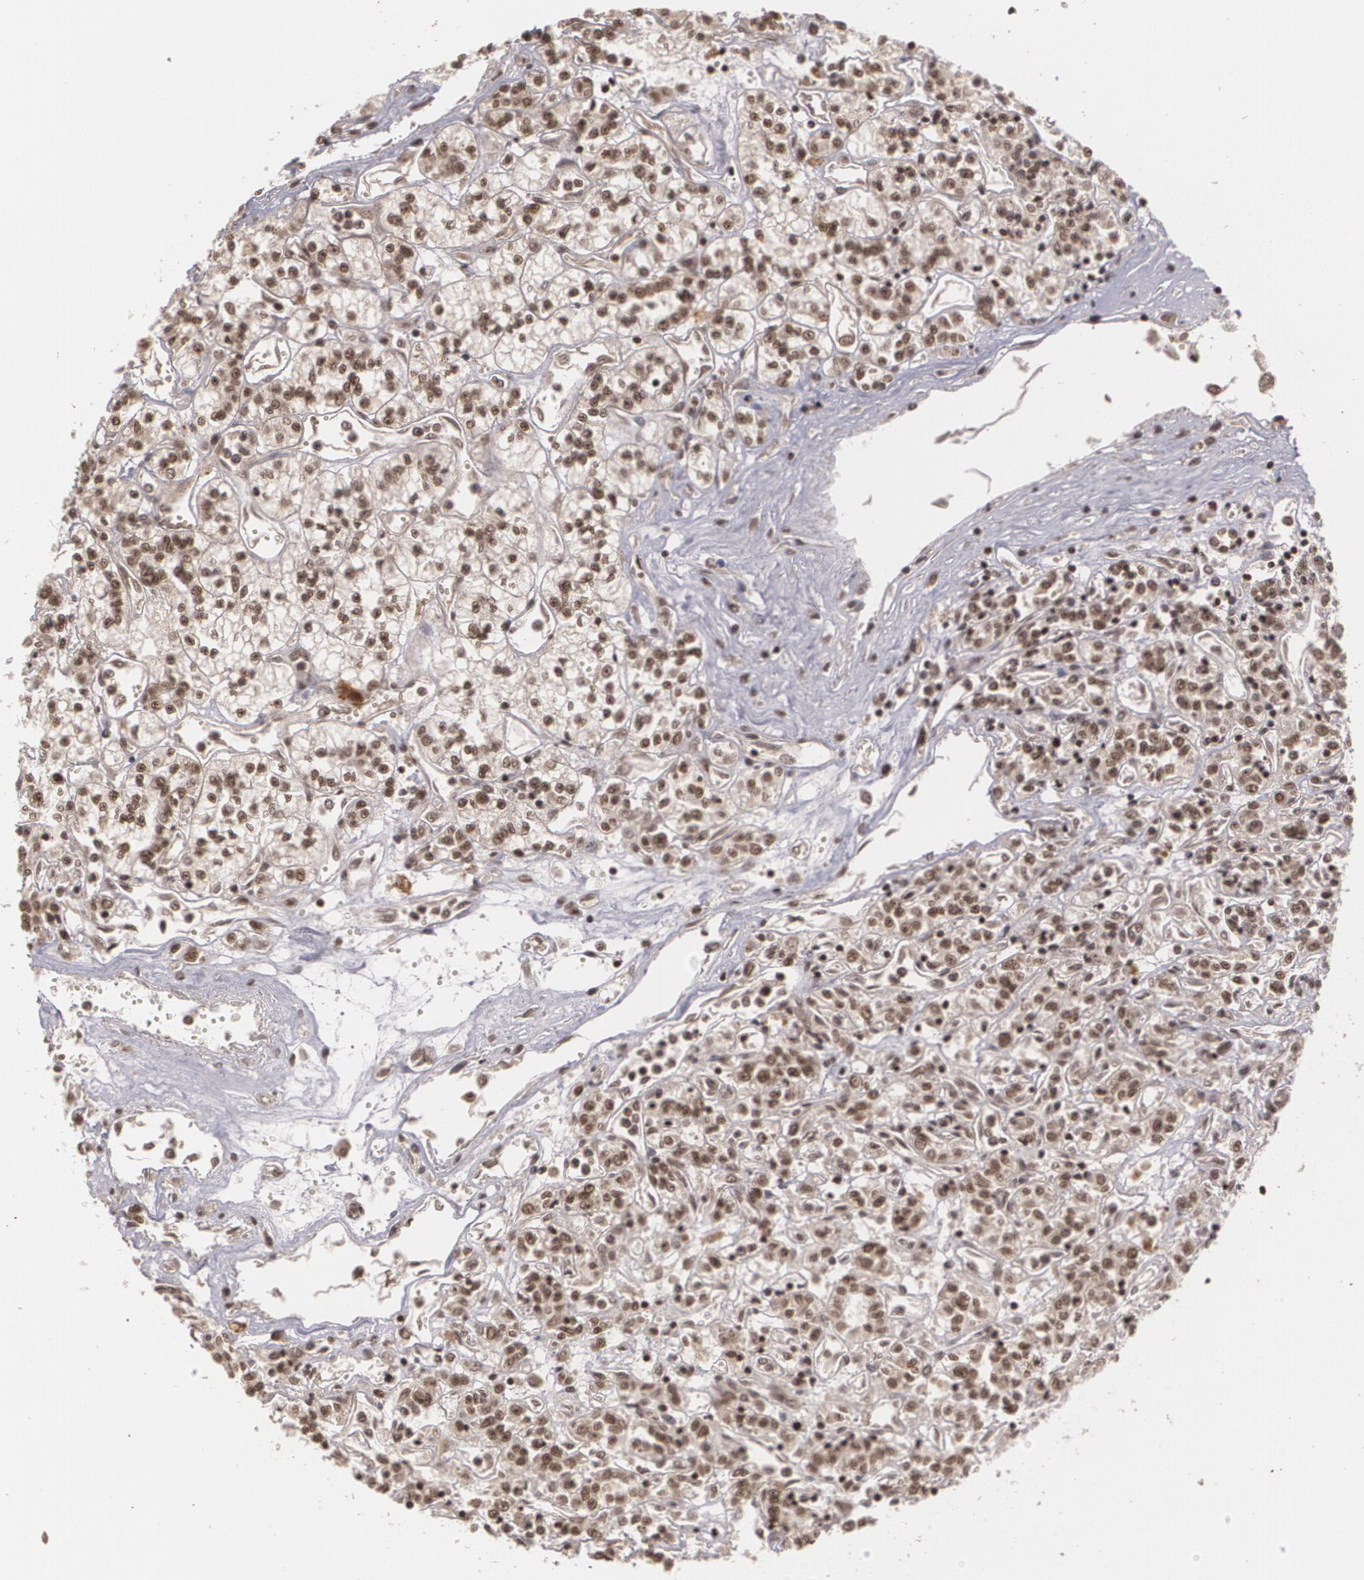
{"staining": {"intensity": "strong", "quantity": ">75%", "location": "nuclear"}, "tissue": "renal cancer", "cell_type": "Tumor cells", "image_type": "cancer", "snomed": [{"axis": "morphology", "description": "Adenocarcinoma, NOS"}, {"axis": "topography", "description": "Kidney"}], "caption": "This histopathology image shows immunohistochemistry staining of human renal cancer, with high strong nuclear expression in about >75% of tumor cells.", "gene": "RXRB", "patient": {"sex": "female", "age": 76}}